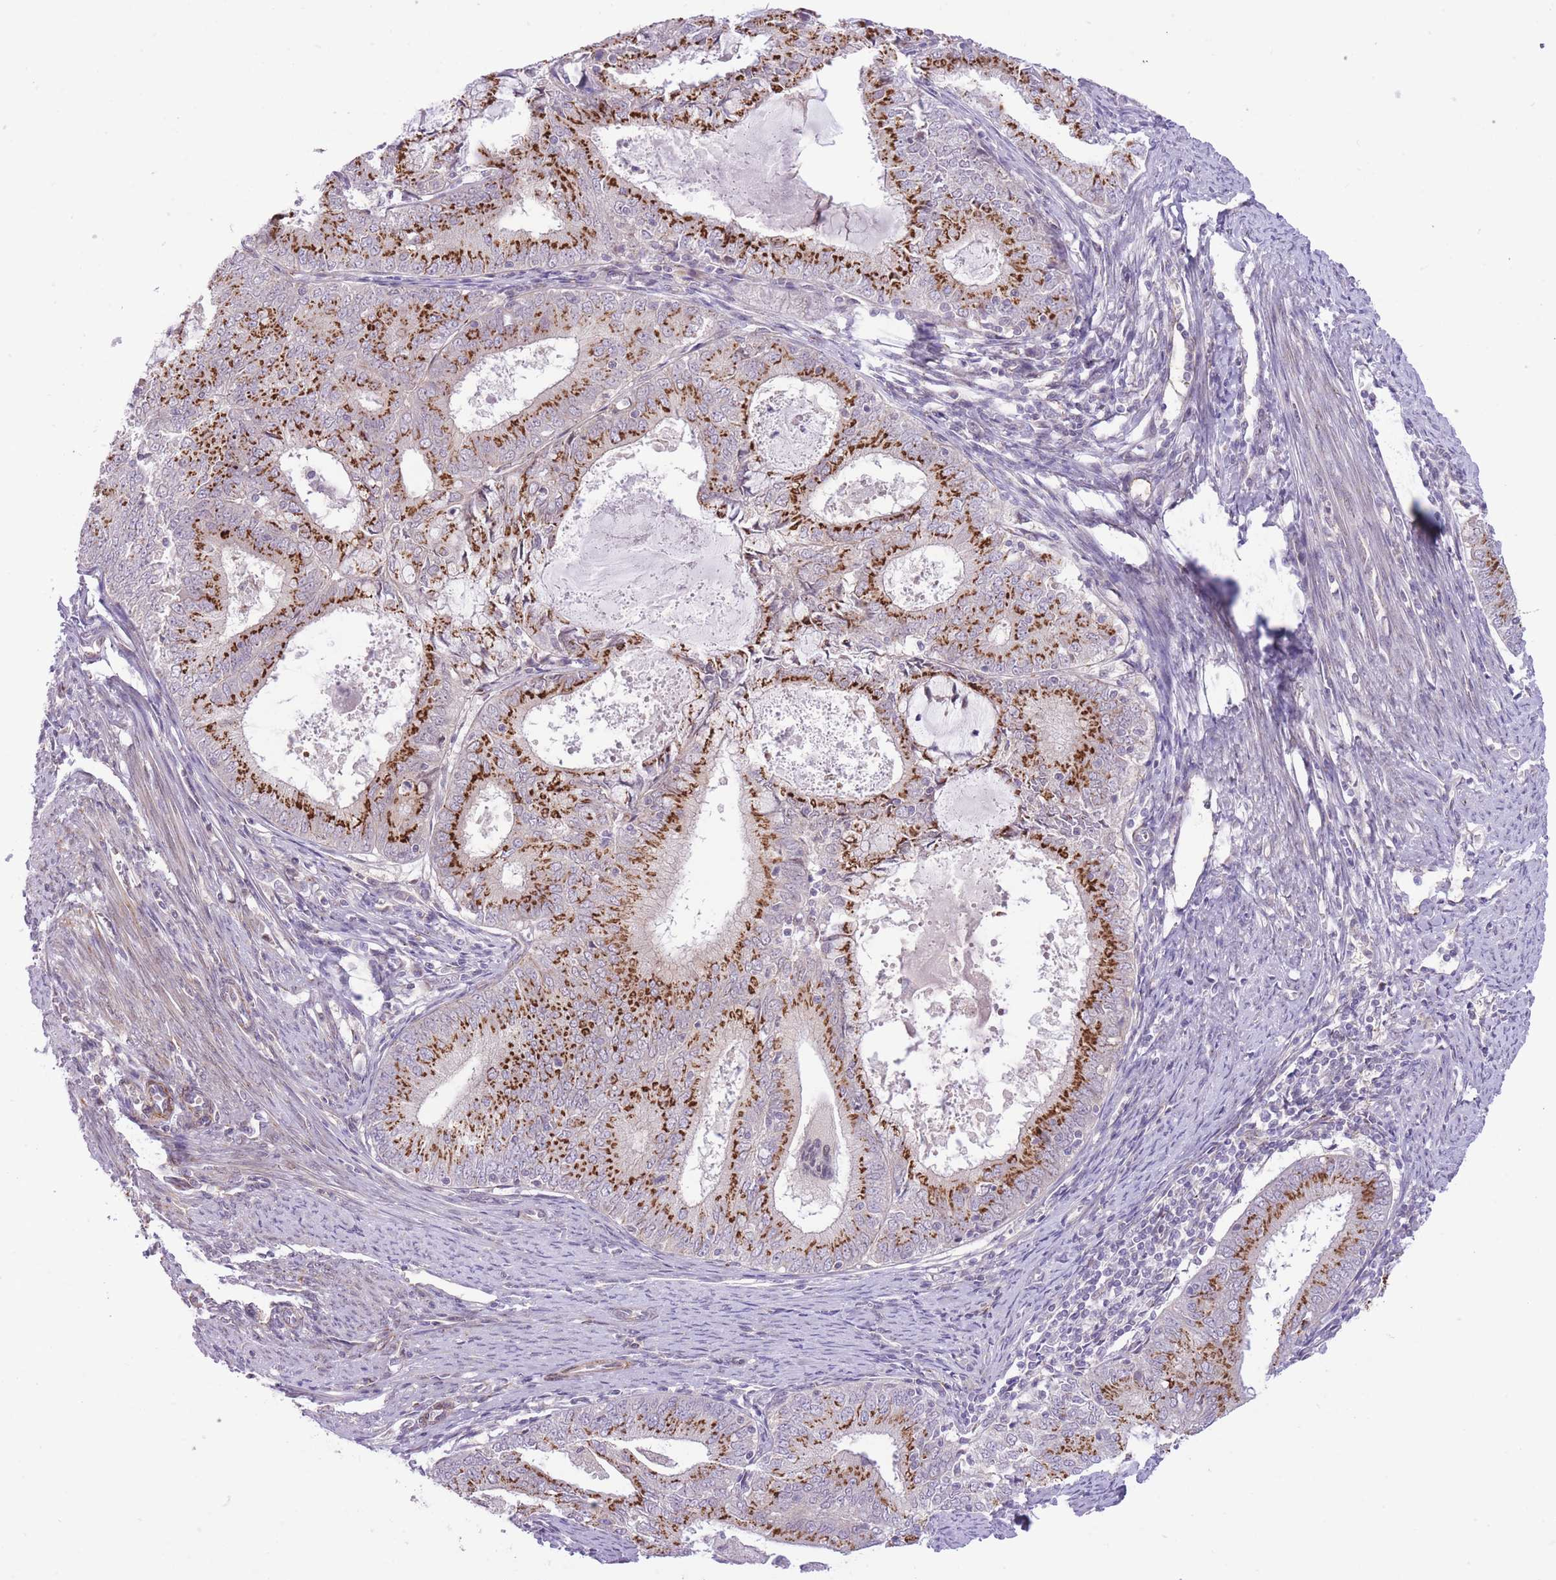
{"staining": {"intensity": "strong", "quantity": ">75%", "location": "cytoplasmic/membranous"}, "tissue": "endometrial cancer", "cell_type": "Tumor cells", "image_type": "cancer", "snomed": [{"axis": "morphology", "description": "Adenocarcinoma, NOS"}, {"axis": "topography", "description": "Endometrium"}], "caption": "Protein staining exhibits strong cytoplasmic/membranous positivity in approximately >75% of tumor cells in endometrial adenocarcinoma. The staining was performed using DAB, with brown indicating positive protein expression. Nuclei are stained blue with hematoxylin.", "gene": "ZBED5", "patient": {"sex": "female", "age": 57}}